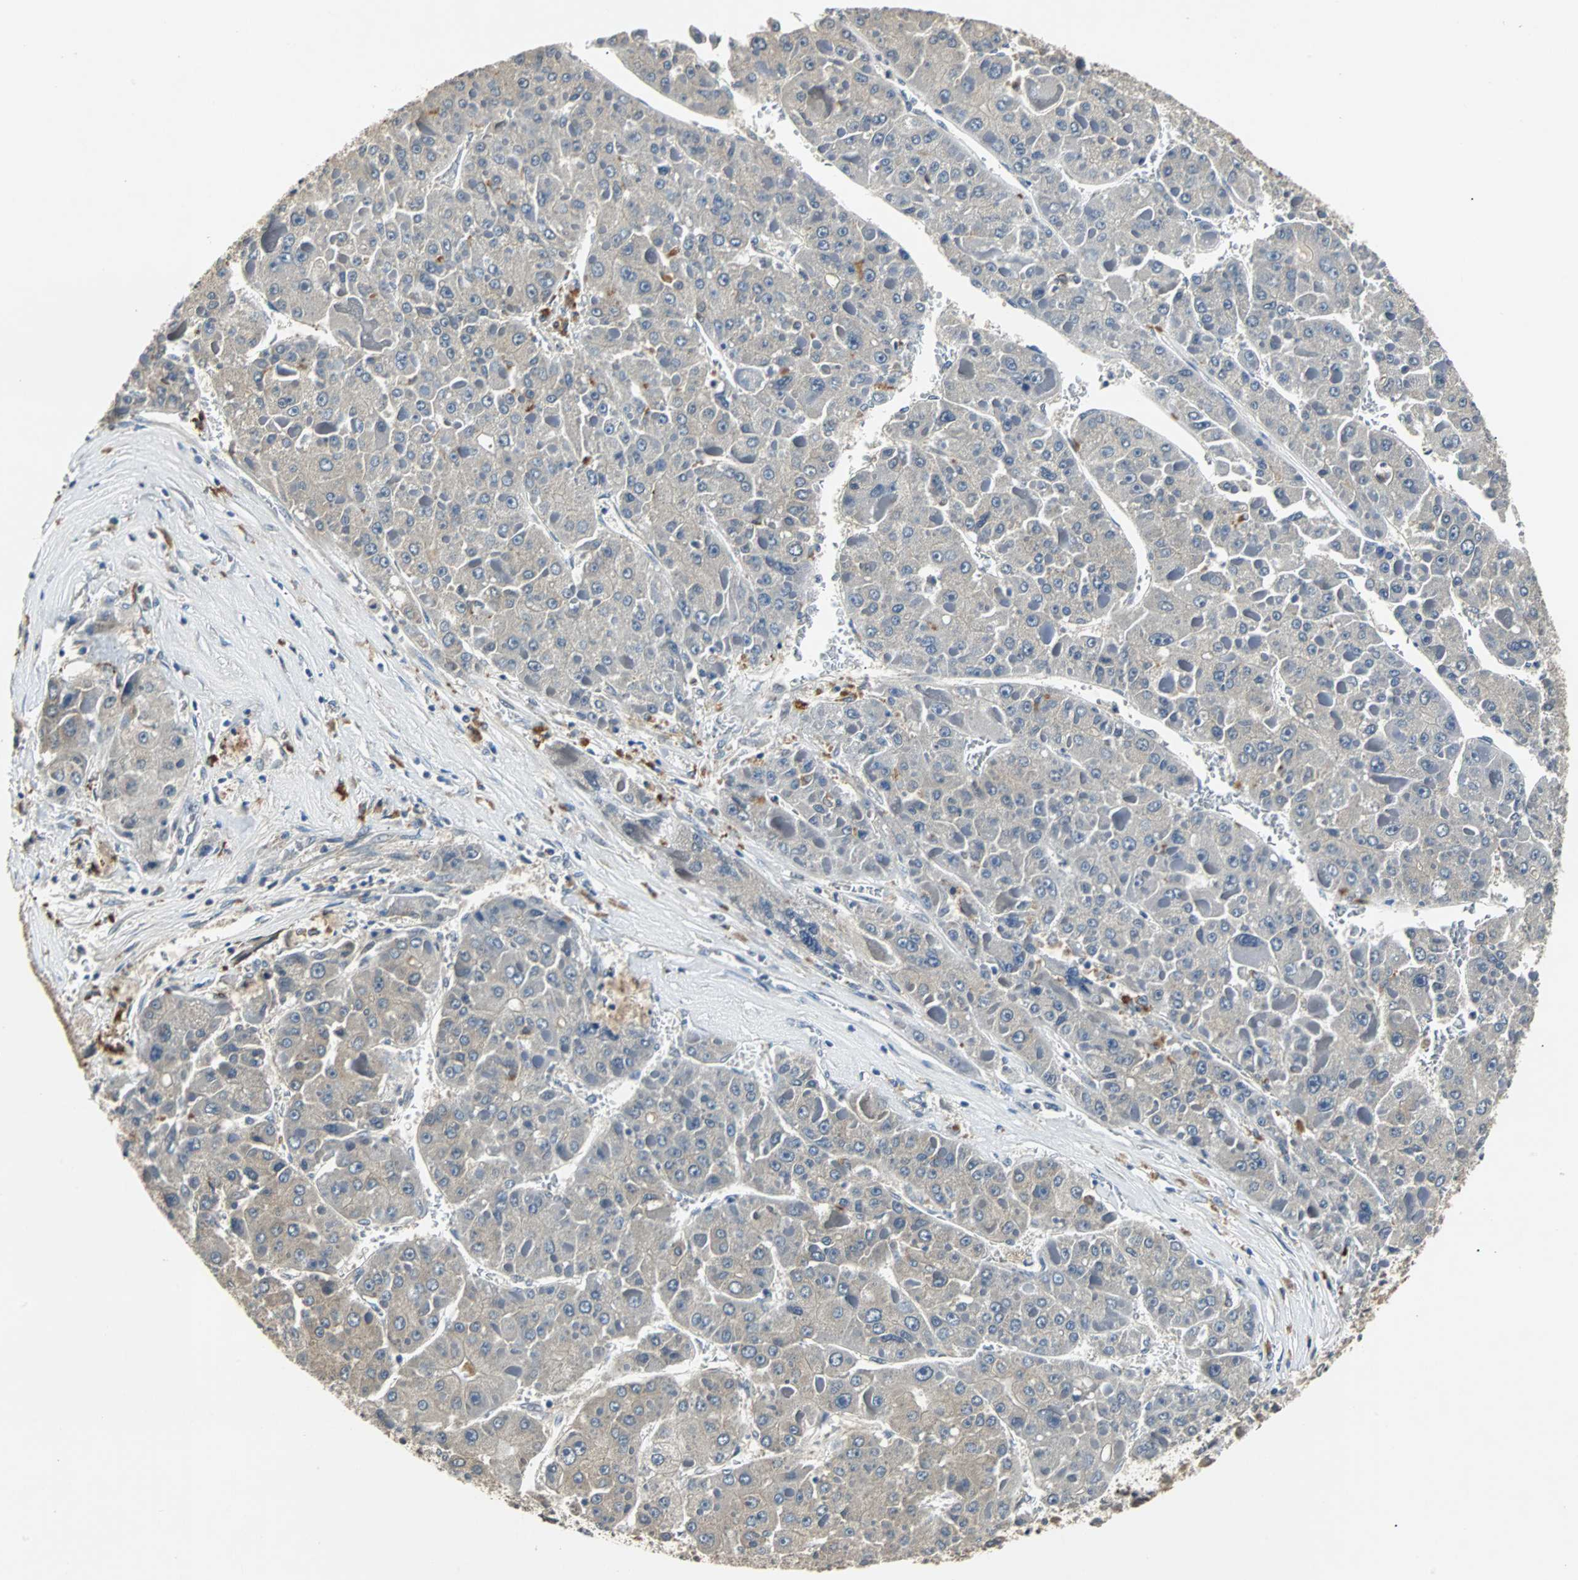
{"staining": {"intensity": "negative", "quantity": "none", "location": "none"}, "tissue": "liver cancer", "cell_type": "Tumor cells", "image_type": "cancer", "snomed": [{"axis": "morphology", "description": "Carcinoma, Hepatocellular, NOS"}, {"axis": "topography", "description": "Liver"}], "caption": "IHC histopathology image of neoplastic tissue: human liver cancer stained with DAB (3,3'-diaminobenzidine) demonstrates no significant protein positivity in tumor cells.", "gene": "ABHD2", "patient": {"sex": "female", "age": 73}}